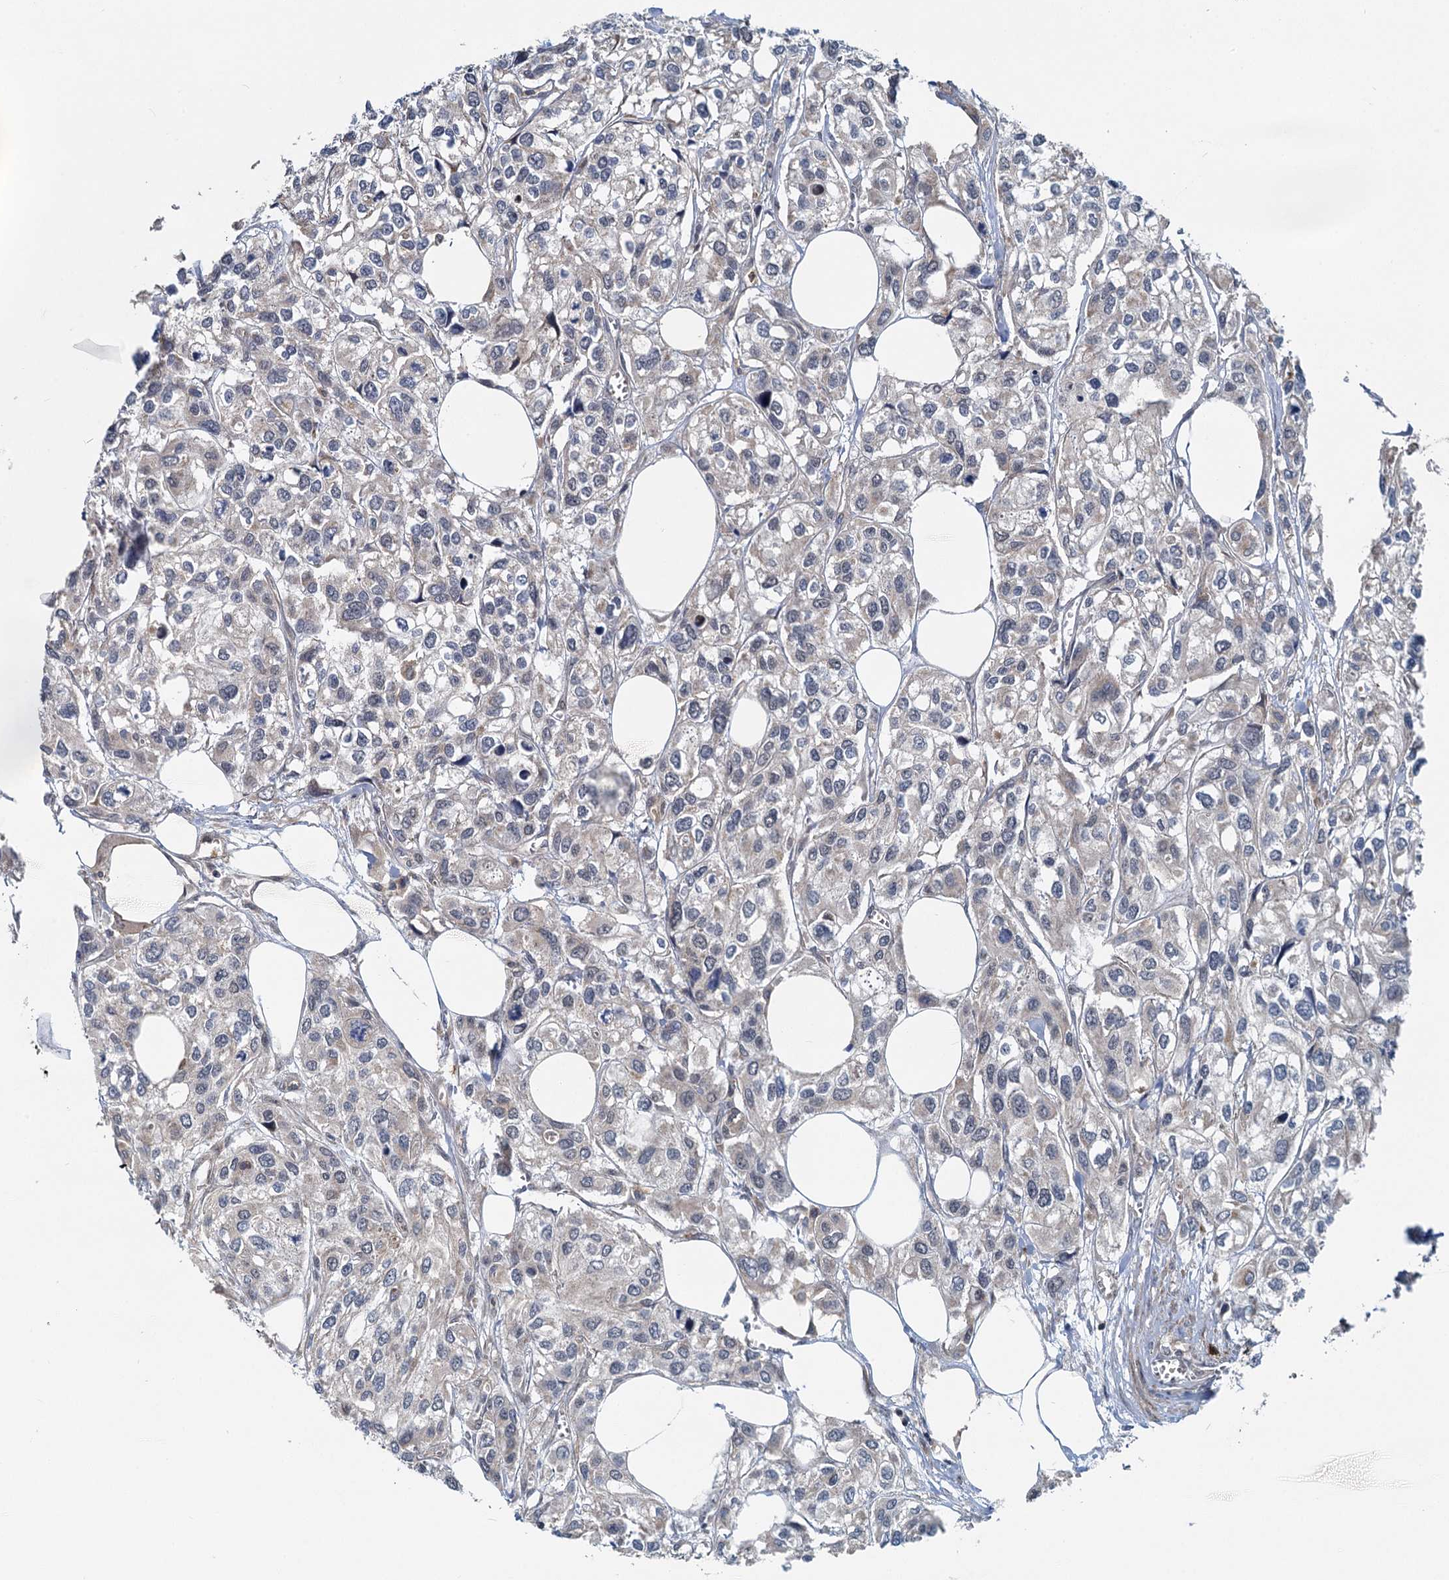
{"staining": {"intensity": "weak", "quantity": "<25%", "location": "cytoplasmic/membranous"}, "tissue": "urothelial cancer", "cell_type": "Tumor cells", "image_type": "cancer", "snomed": [{"axis": "morphology", "description": "Urothelial carcinoma, High grade"}, {"axis": "topography", "description": "Urinary bladder"}], "caption": "Immunohistochemical staining of human urothelial cancer reveals no significant positivity in tumor cells.", "gene": "ADCY2", "patient": {"sex": "male", "age": 67}}